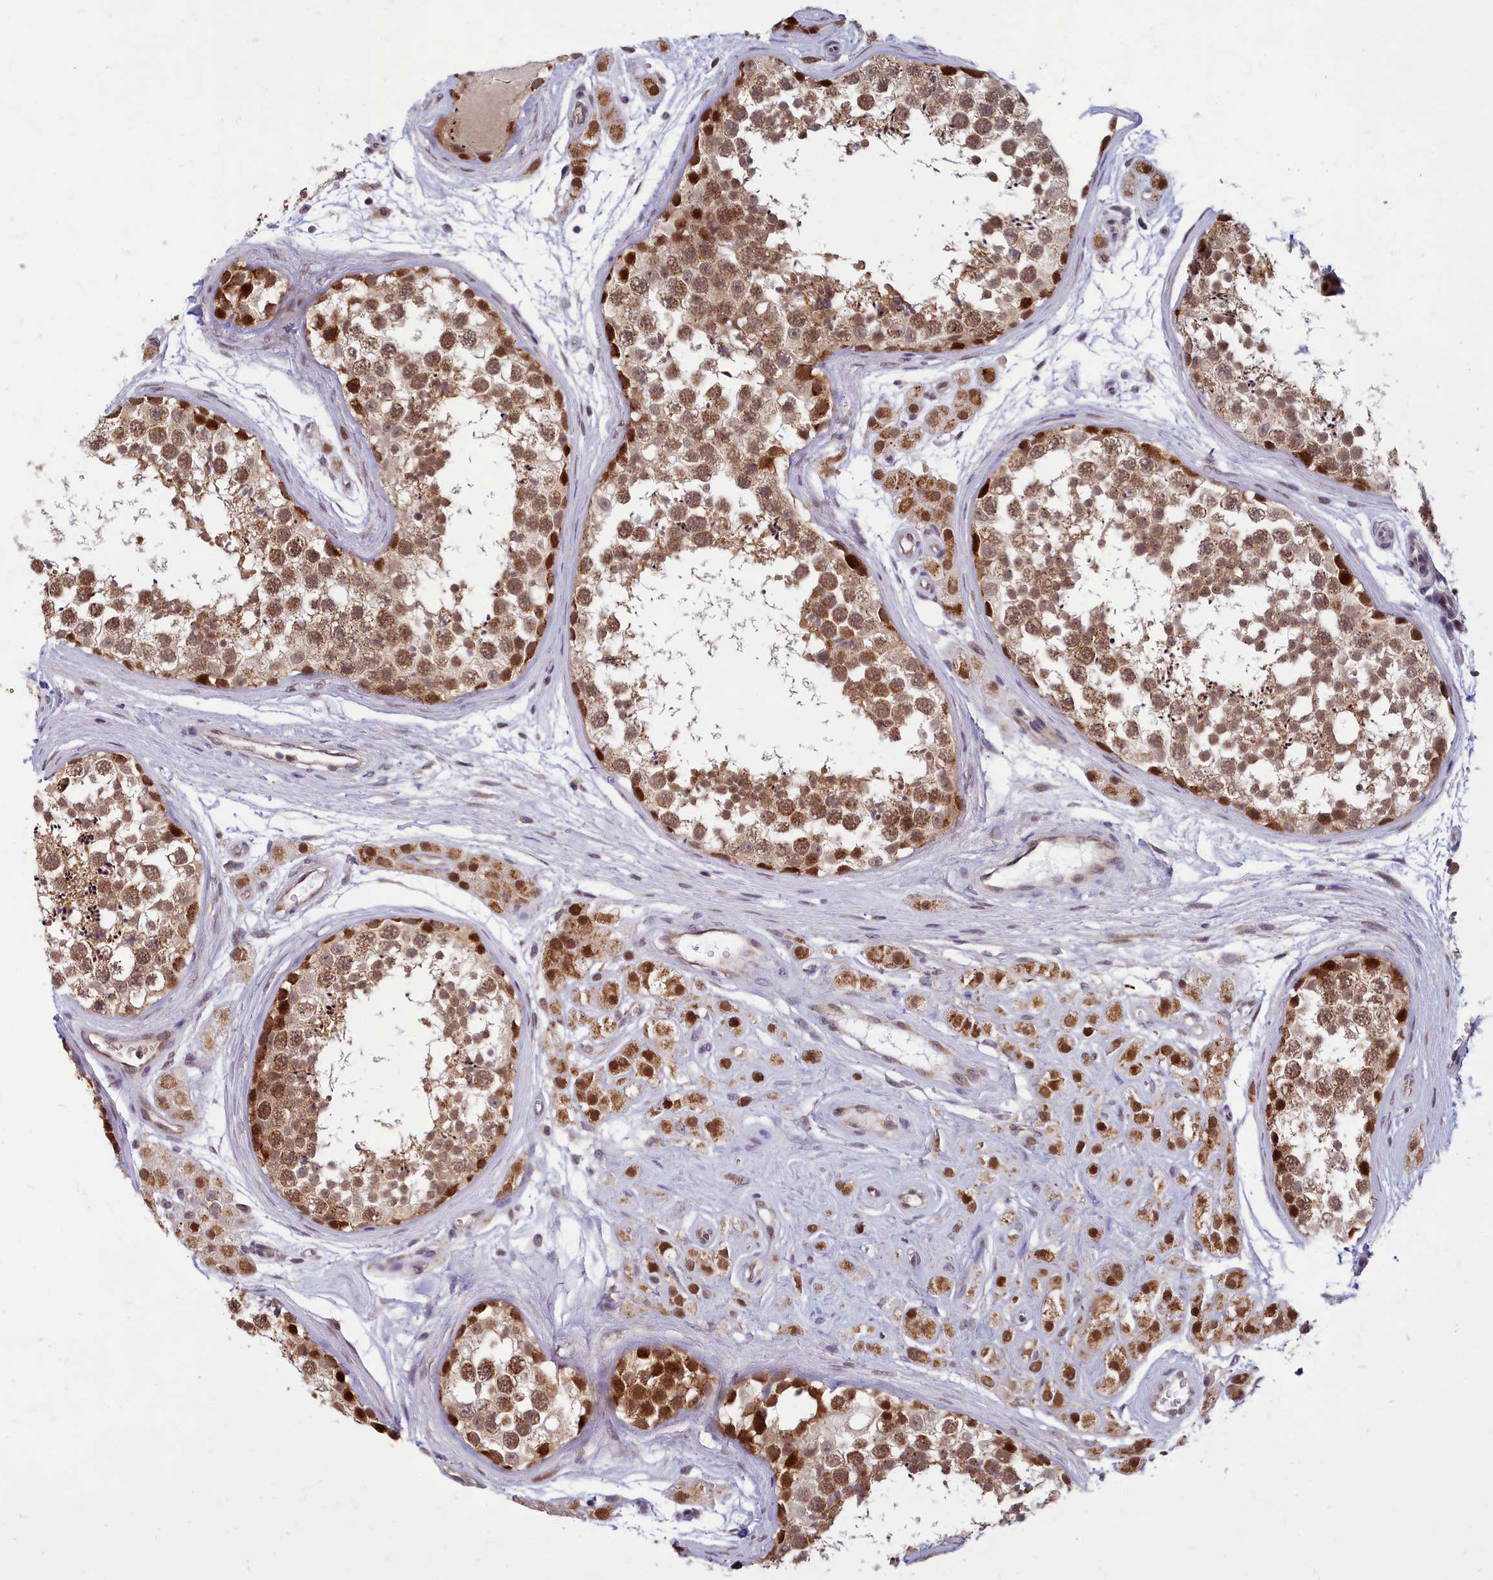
{"staining": {"intensity": "strong", "quantity": ">75%", "location": "cytoplasmic/membranous,nuclear"}, "tissue": "testis", "cell_type": "Cells in seminiferous ducts", "image_type": "normal", "snomed": [{"axis": "morphology", "description": "Normal tissue, NOS"}, {"axis": "topography", "description": "Testis"}], "caption": "Immunohistochemistry (IHC) of normal human testis exhibits high levels of strong cytoplasmic/membranous,nuclear staining in about >75% of cells in seminiferous ducts. Using DAB (brown) and hematoxylin (blue) stains, captured at high magnification using brightfield microscopy.", "gene": "EARS2", "patient": {"sex": "male", "age": 56}}